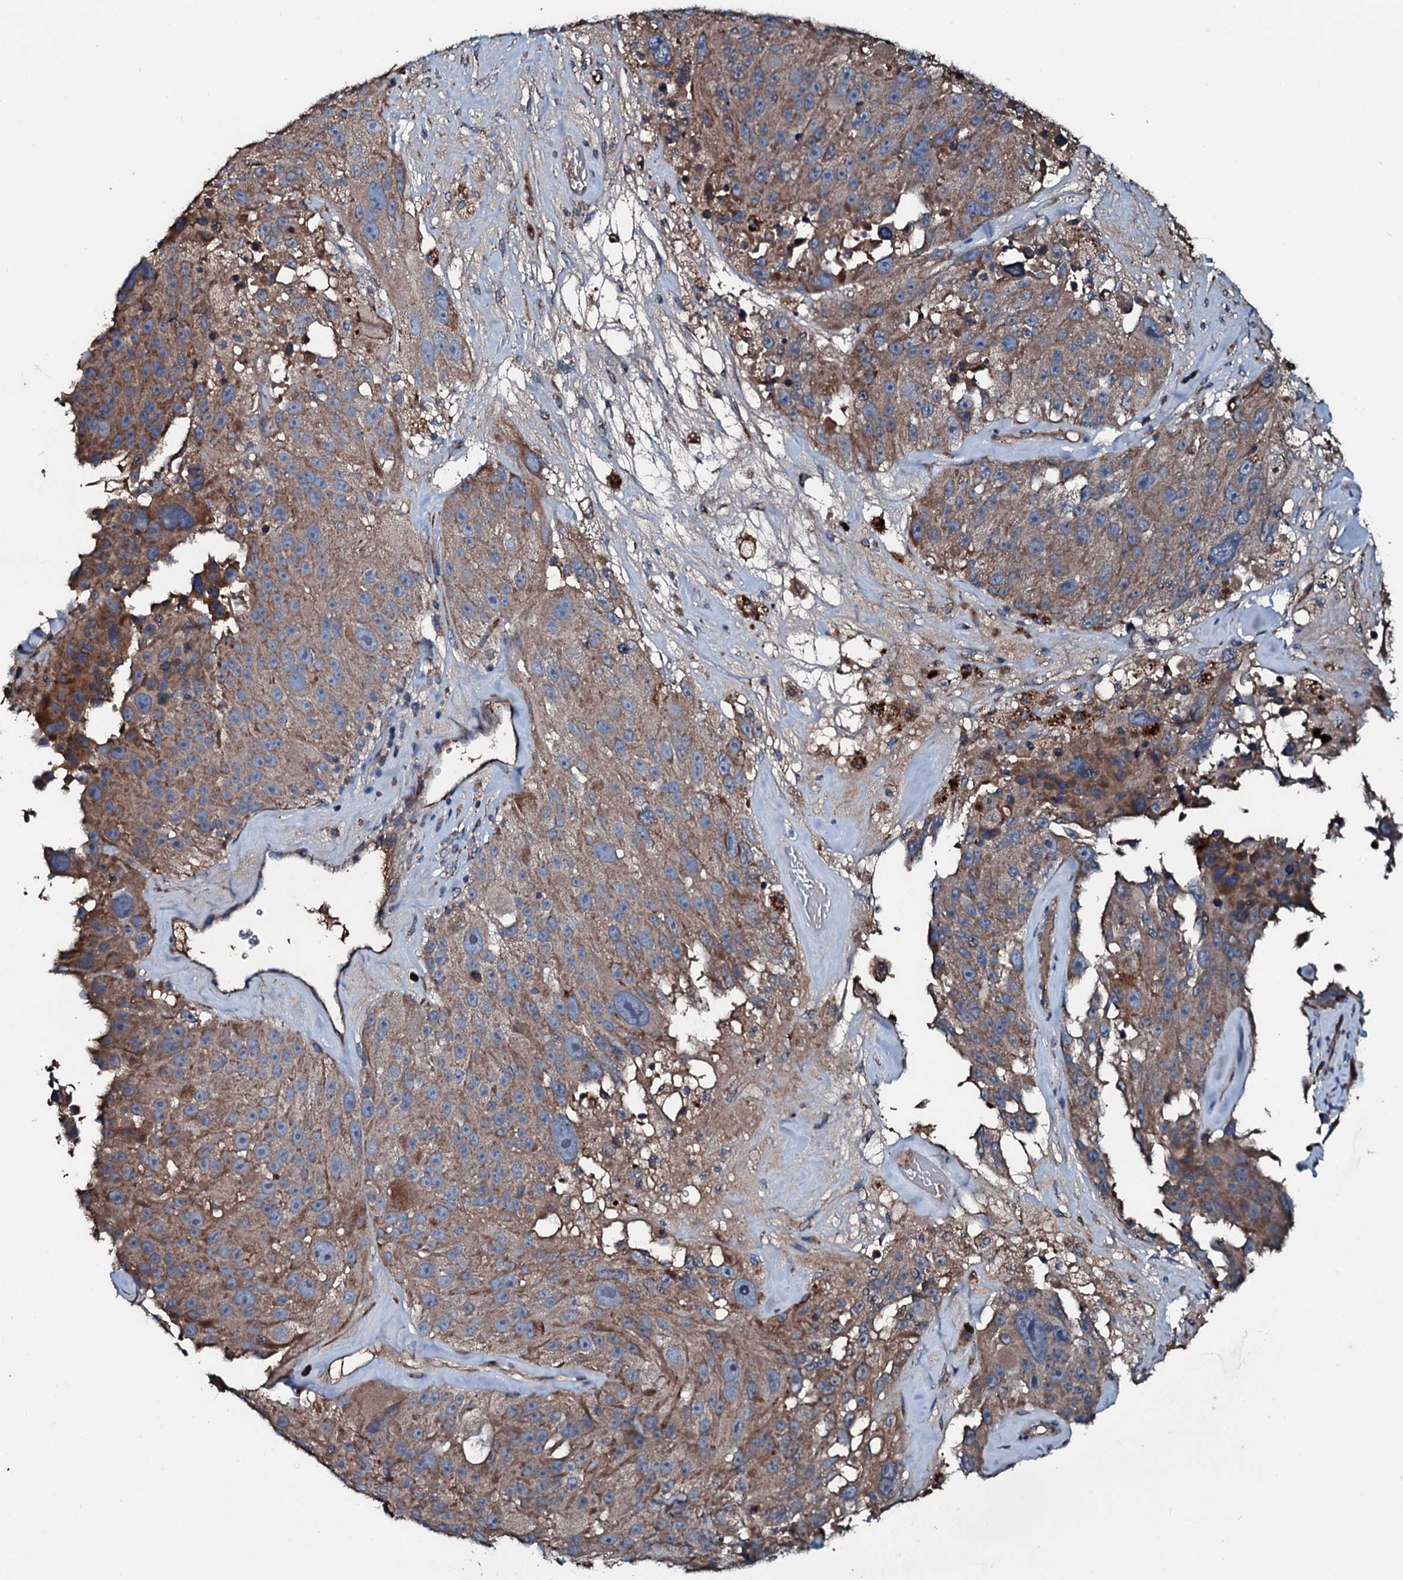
{"staining": {"intensity": "moderate", "quantity": ">75%", "location": "cytoplasmic/membranous"}, "tissue": "melanoma", "cell_type": "Tumor cells", "image_type": "cancer", "snomed": [{"axis": "morphology", "description": "Malignant melanoma, Metastatic site"}, {"axis": "topography", "description": "Lymph node"}], "caption": "Moderate cytoplasmic/membranous staining is present in approximately >75% of tumor cells in melanoma.", "gene": "ACSS3", "patient": {"sex": "male", "age": 62}}